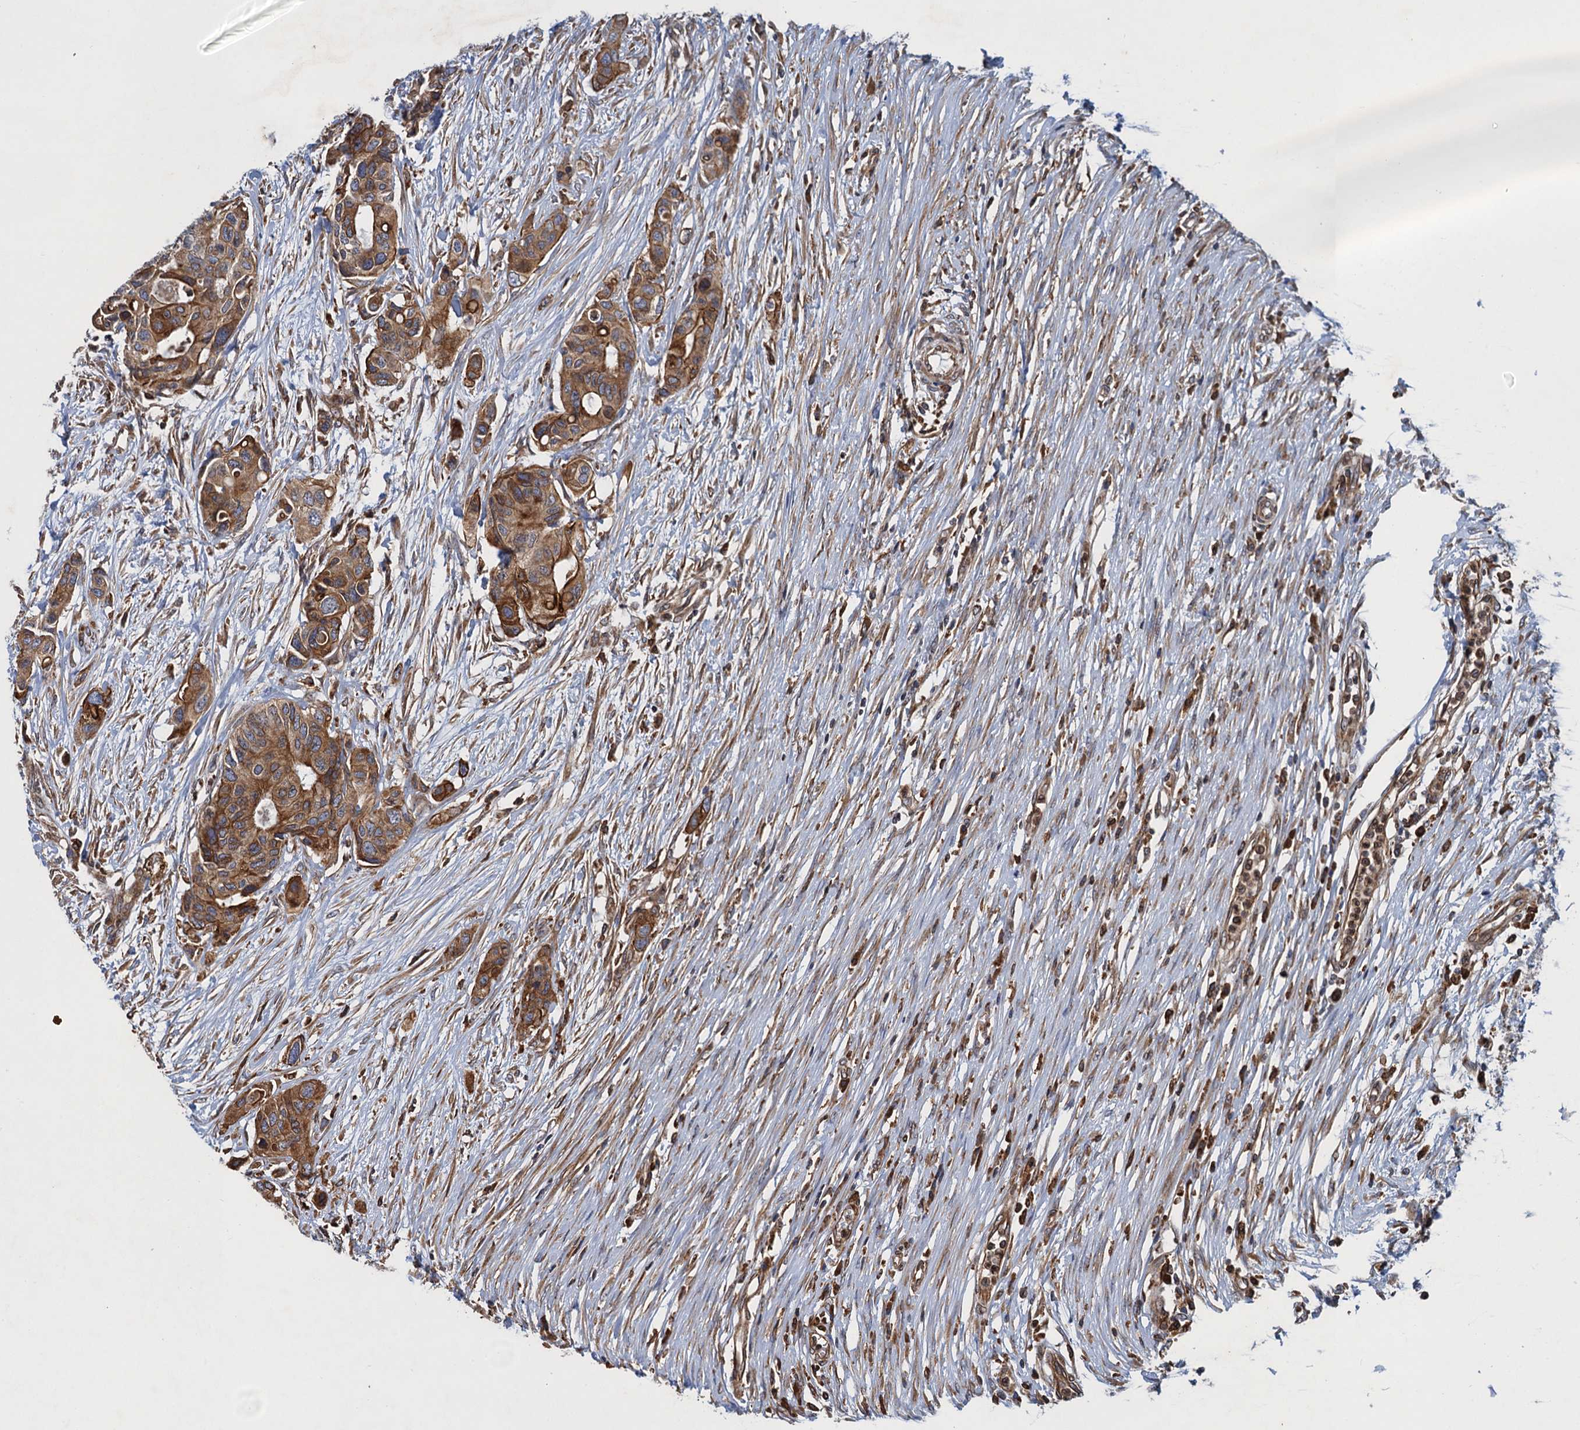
{"staining": {"intensity": "moderate", "quantity": ">75%", "location": "cytoplasmic/membranous"}, "tissue": "colorectal cancer", "cell_type": "Tumor cells", "image_type": "cancer", "snomed": [{"axis": "morphology", "description": "Adenocarcinoma, NOS"}, {"axis": "topography", "description": "Colon"}], "caption": "Colorectal cancer stained for a protein displays moderate cytoplasmic/membranous positivity in tumor cells. (Brightfield microscopy of DAB IHC at high magnification).", "gene": "ARMC5", "patient": {"sex": "male", "age": 77}}